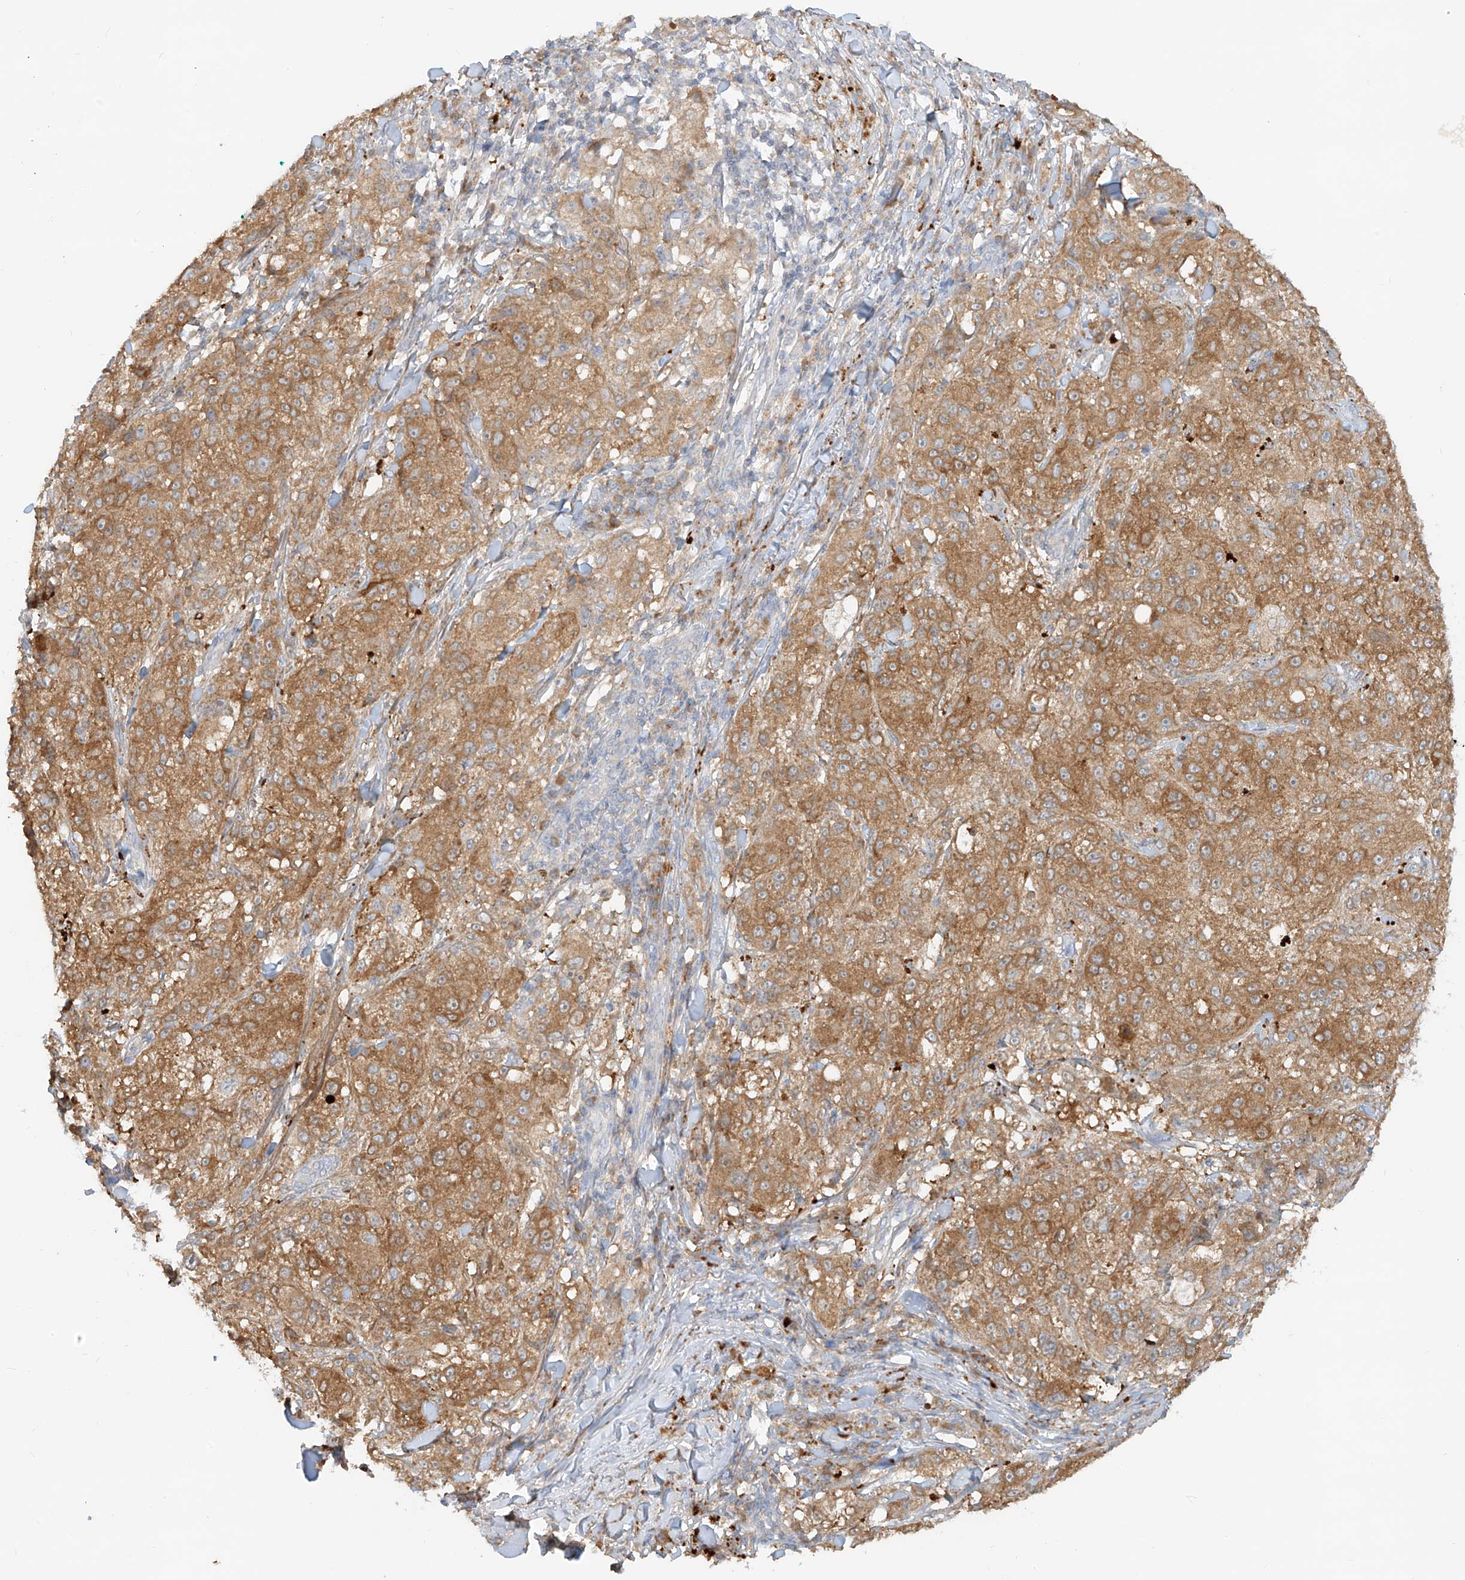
{"staining": {"intensity": "moderate", "quantity": ">75%", "location": "cytoplasmic/membranous"}, "tissue": "melanoma", "cell_type": "Tumor cells", "image_type": "cancer", "snomed": [{"axis": "morphology", "description": "Necrosis, NOS"}, {"axis": "morphology", "description": "Malignant melanoma, NOS"}, {"axis": "topography", "description": "Skin"}], "caption": "The histopathology image shows a brown stain indicating the presence of a protein in the cytoplasmic/membranous of tumor cells in malignant melanoma. Nuclei are stained in blue.", "gene": "KPNA7", "patient": {"sex": "female", "age": 87}}